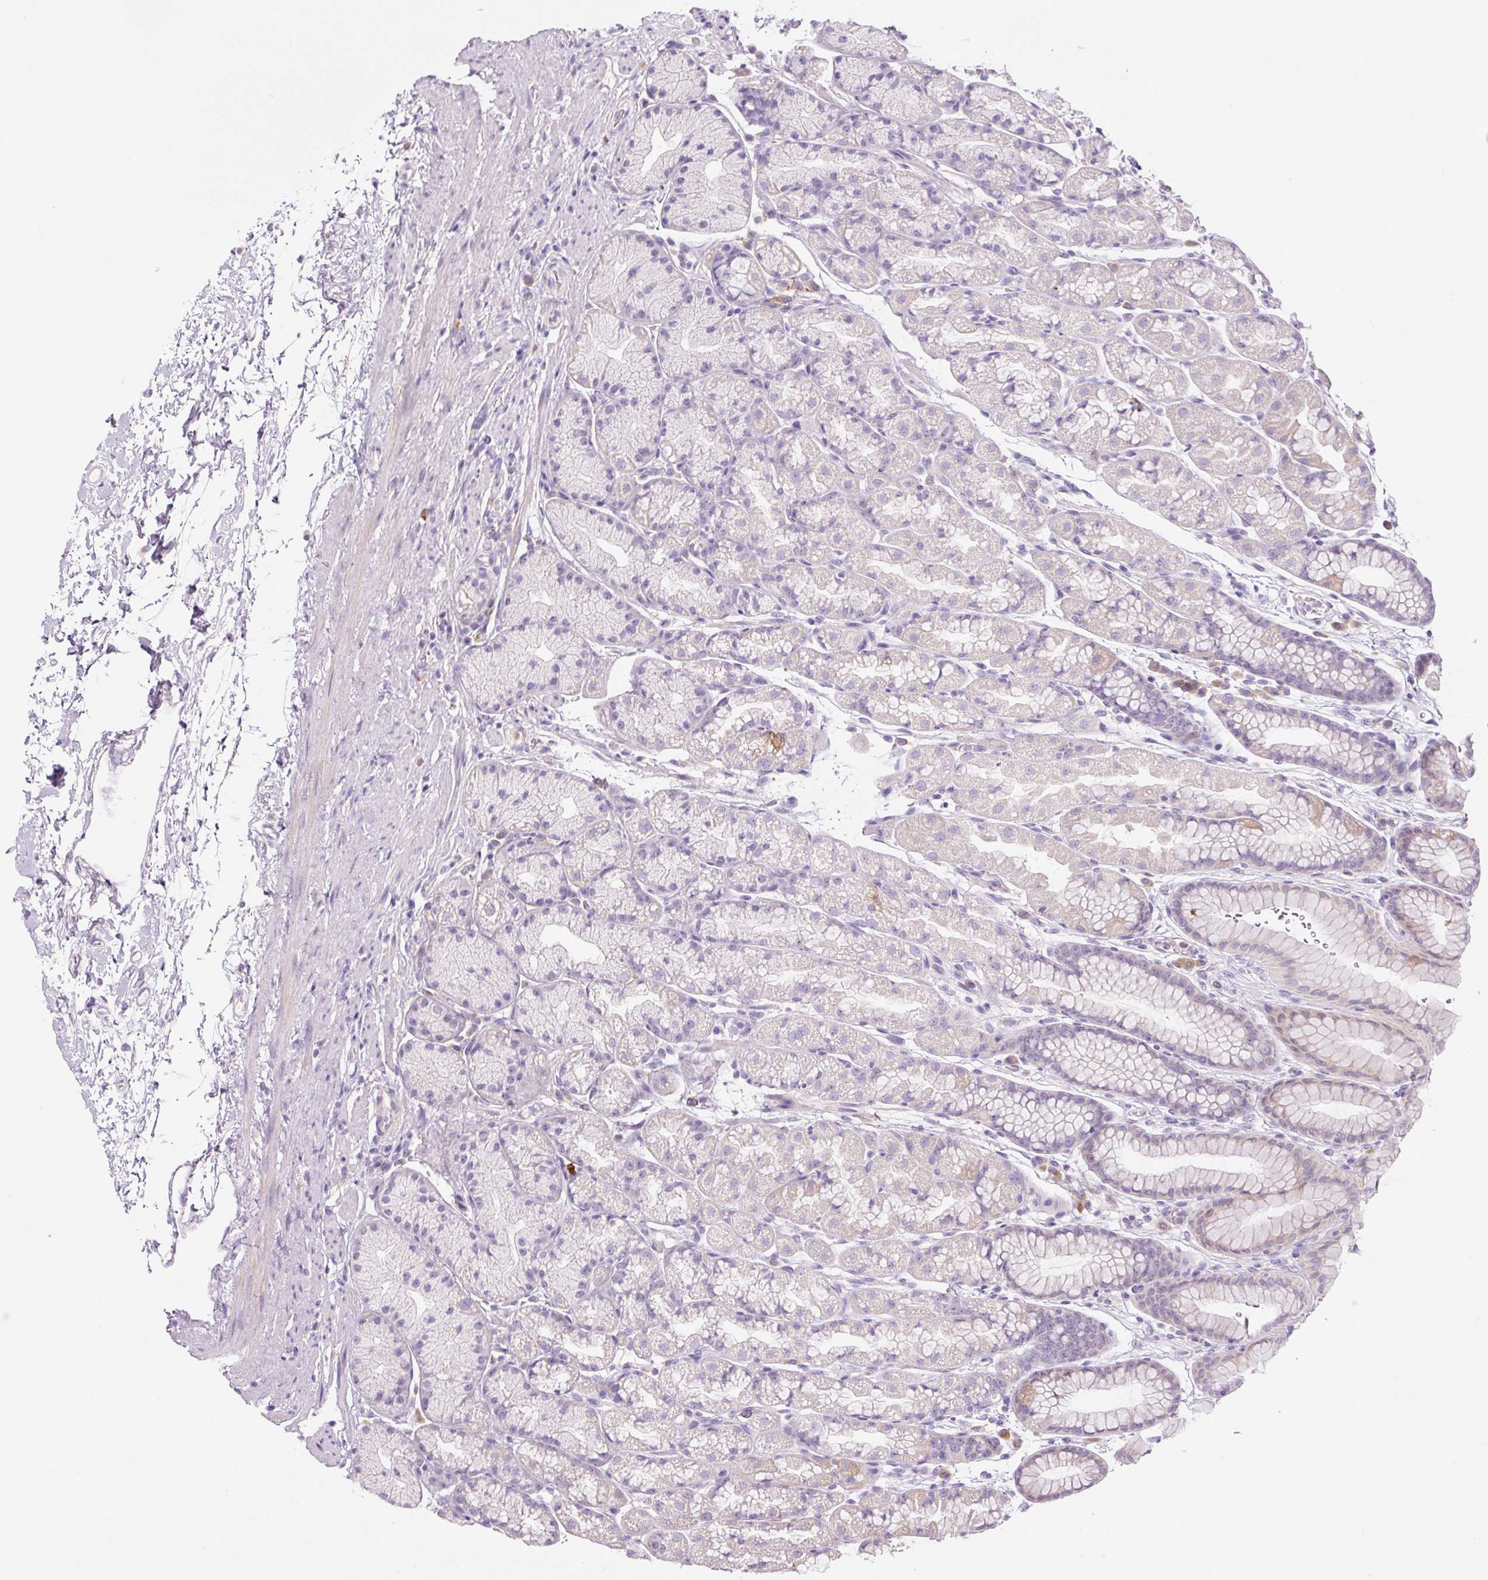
{"staining": {"intensity": "negative", "quantity": "none", "location": "none"}, "tissue": "stomach", "cell_type": "Glandular cells", "image_type": "normal", "snomed": [{"axis": "morphology", "description": "Normal tissue, NOS"}, {"axis": "topography", "description": "Stomach, lower"}], "caption": "IHC of unremarkable stomach shows no staining in glandular cells.", "gene": "FUT10", "patient": {"sex": "male", "age": 67}}